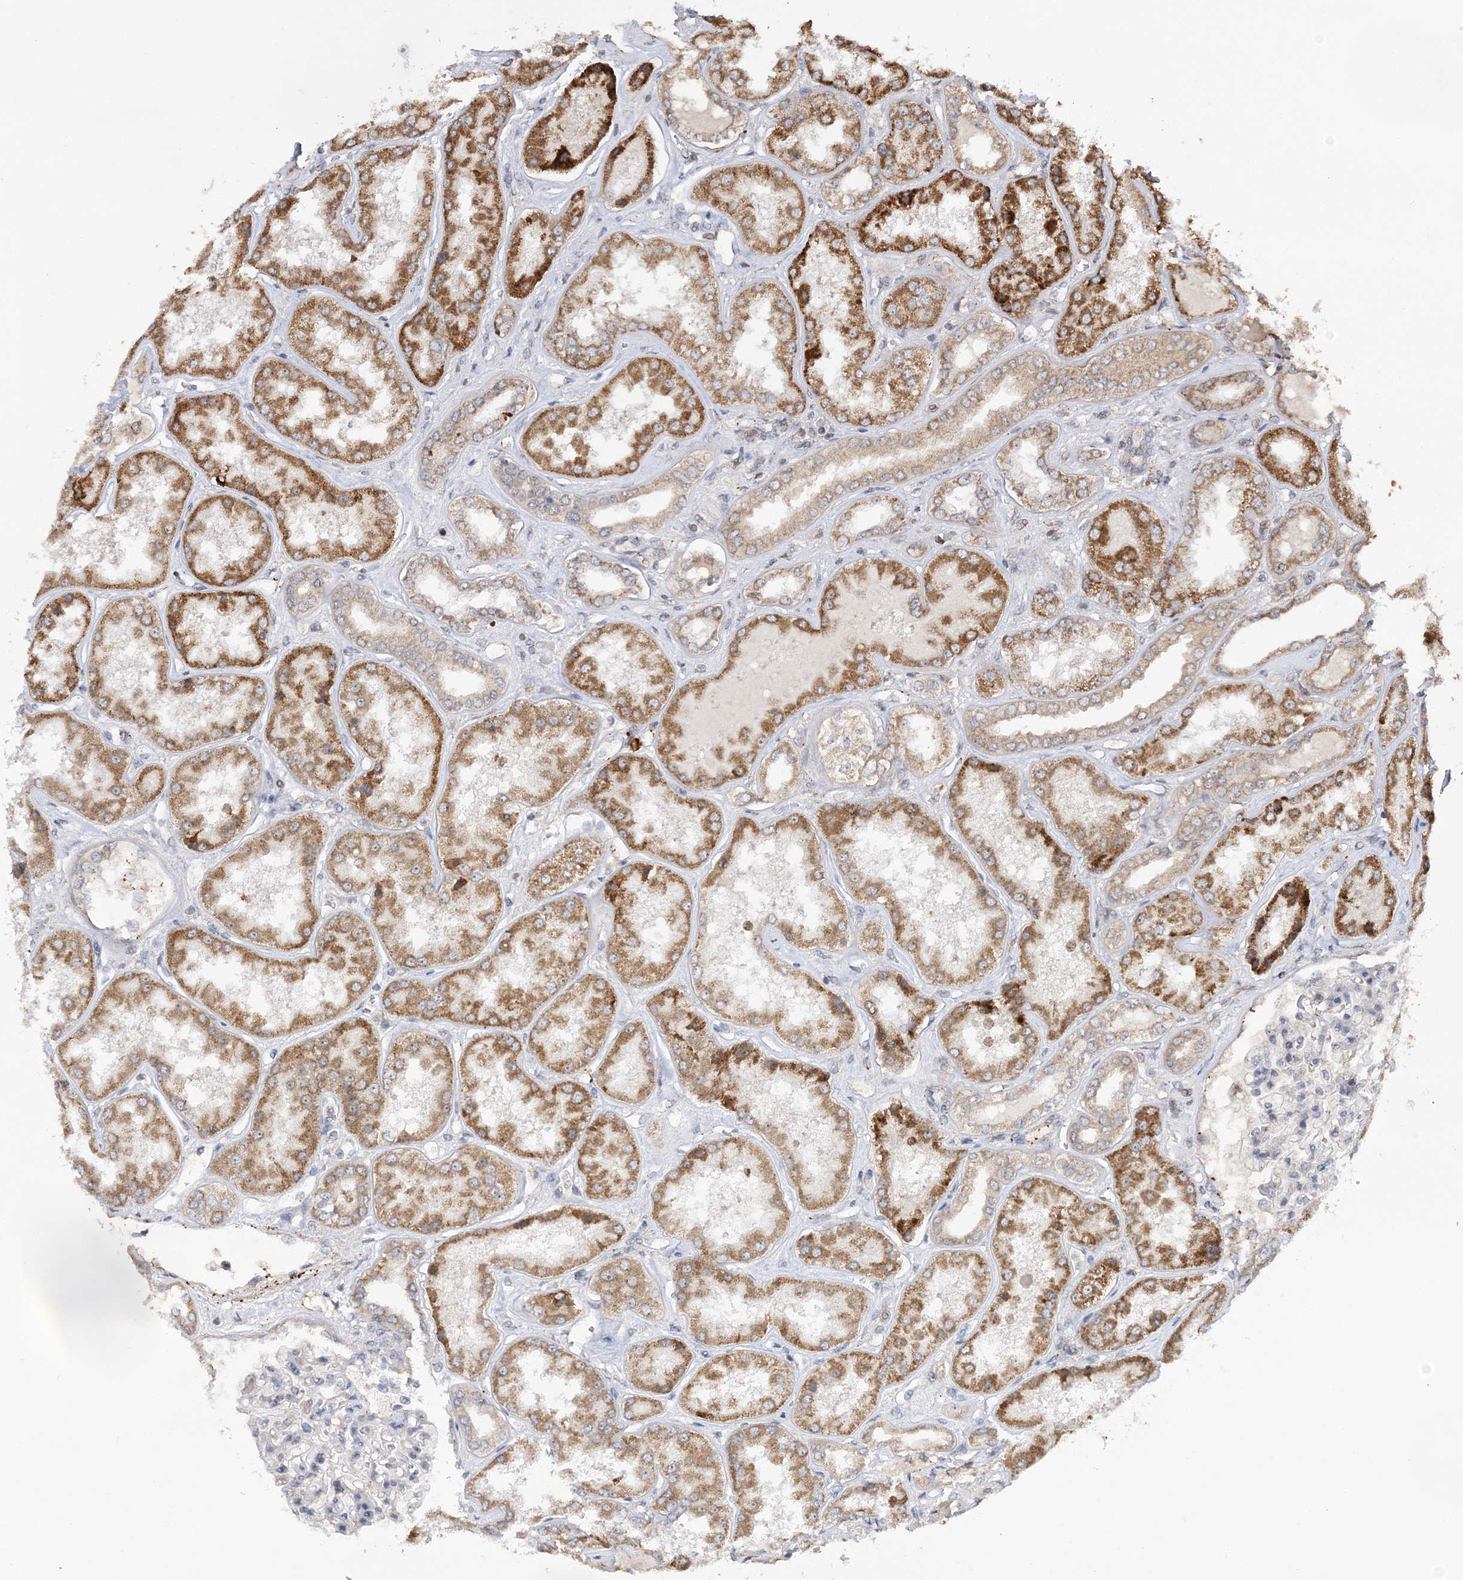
{"staining": {"intensity": "weak", "quantity": "<25%", "location": "nuclear"}, "tissue": "kidney", "cell_type": "Cells in glomeruli", "image_type": "normal", "snomed": [{"axis": "morphology", "description": "Normal tissue, NOS"}, {"axis": "topography", "description": "Kidney"}], "caption": "The image exhibits no significant staining in cells in glomeruli of kidney. (Immunohistochemistry (ihc), brightfield microscopy, high magnification).", "gene": "KIF4A", "patient": {"sex": "female", "age": 56}}